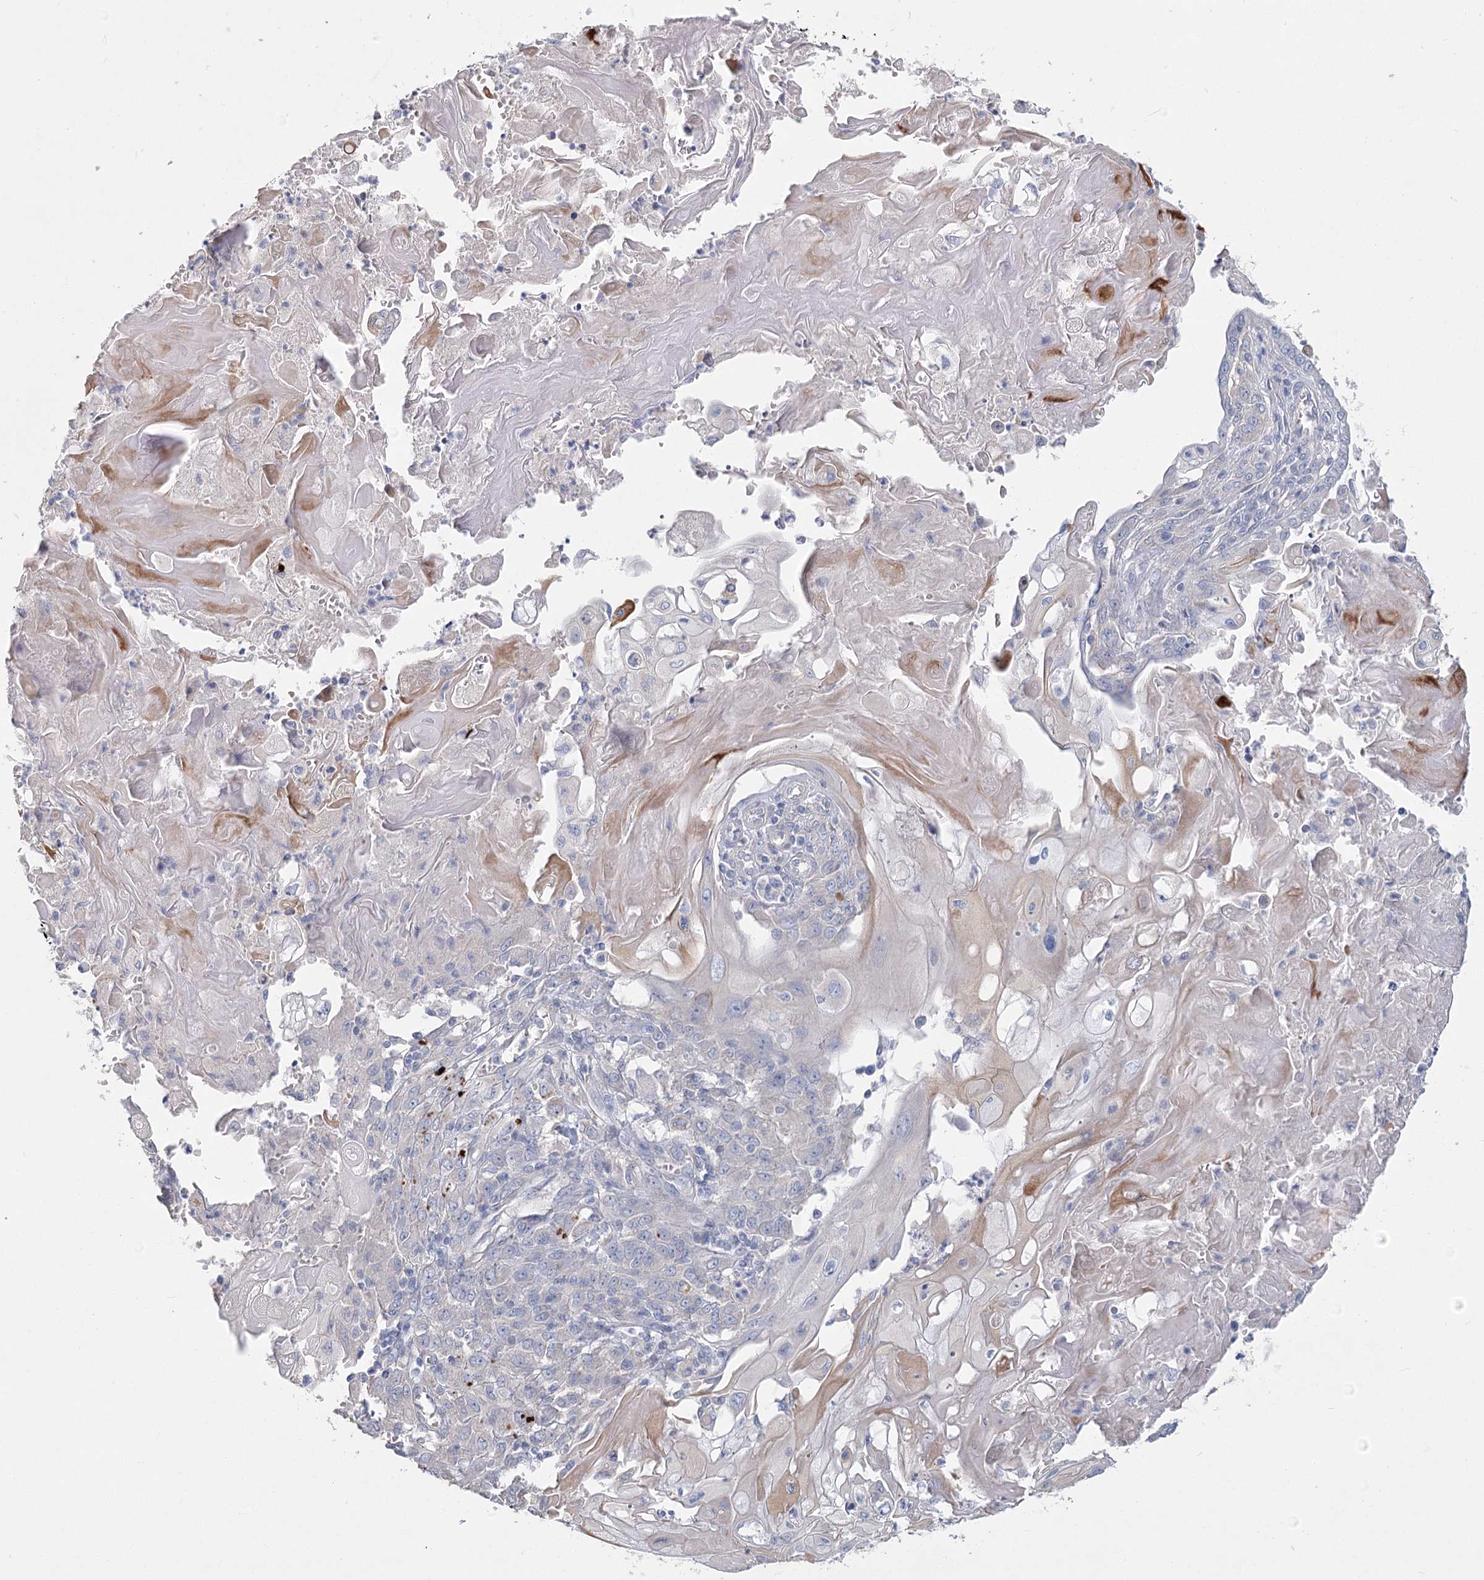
{"staining": {"intensity": "negative", "quantity": "none", "location": "none"}, "tissue": "endometrial cancer", "cell_type": "Tumor cells", "image_type": "cancer", "snomed": [{"axis": "morphology", "description": "Adenocarcinoma, NOS"}, {"axis": "topography", "description": "Endometrium"}], "caption": "This is an immunohistochemistry (IHC) image of human adenocarcinoma (endometrial). There is no staining in tumor cells.", "gene": "SLC9A3", "patient": {"sex": "female", "age": 32}}